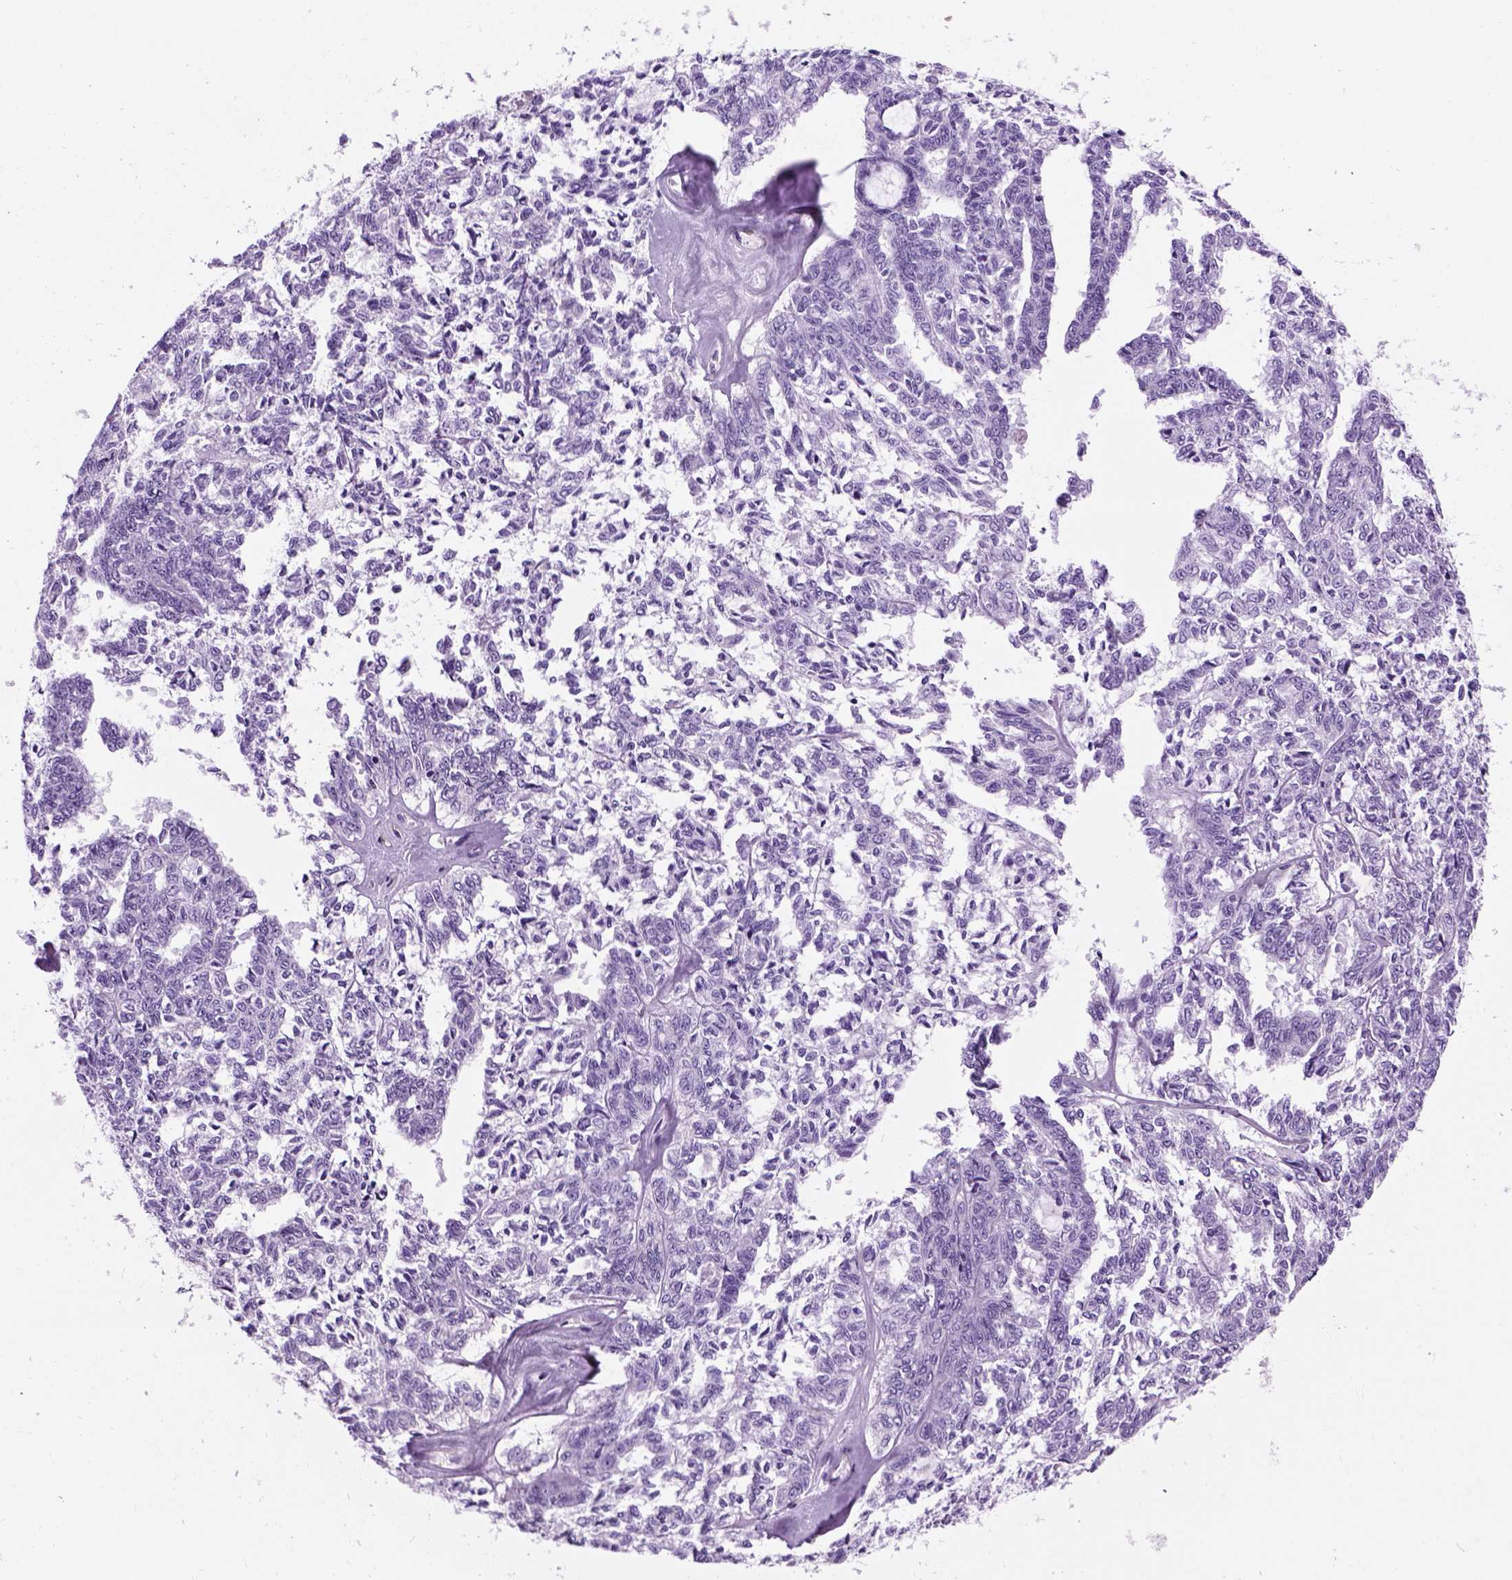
{"staining": {"intensity": "negative", "quantity": "none", "location": "none"}, "tissue": "ovarian cancer", "cell_type": "Tumor cells", "image_type": "cancer", "snomed": [{"axis": "morphology", "description": "Cystadenocarcinoma, serous, NOS"}, {"axis": "topography", "description": "Ovary"}], "caption": "Tumor cells show no significant positivity in ovarian cancer. (DAB immunohistochemistry (IHC) with hematoxylin counter stain).", "gene": "GABRB2", "patient": {"sex": "female", "age": 71}}